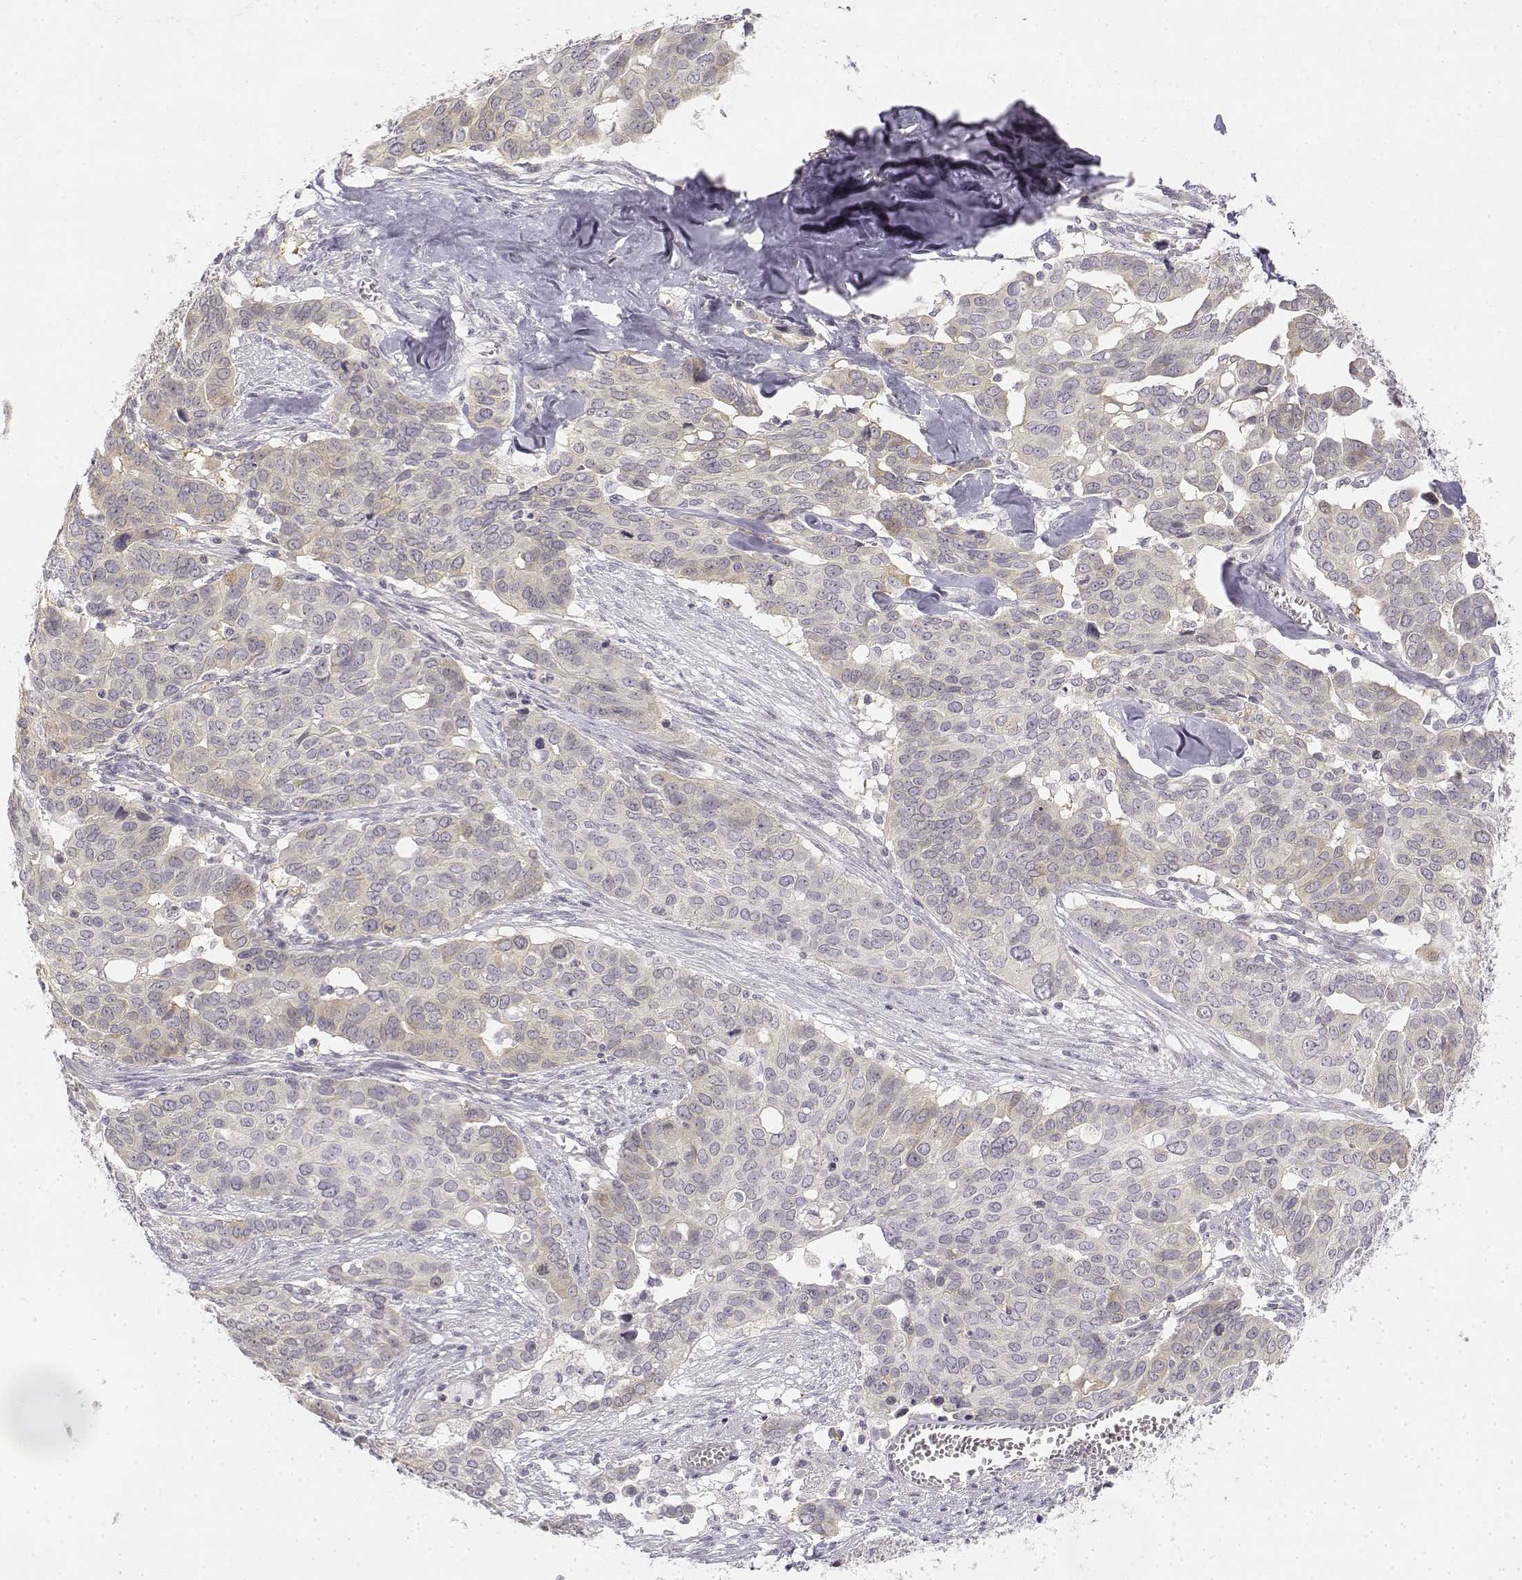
{"staining": {"intensity": "negative", "quantity": "none", "location": "none"}, "tissue": "ovarian cancer", "cell_type": "Tumor cells", "image_type": "cancer", "snomed": [{"axis": "morphology", "description": "Carcinoma, endometroid"}, {"axis": "topography", "description": "Ovary"}], "caption": "High power microscopy micrograph of an immunohistochemistry (IHC) photomicrograph of ovarian endometroid carcinoma, revealing no significant expression in tumor cells.", "gene": "GLIPR1L2", "patient": {"sex": "female", "age": 78}}